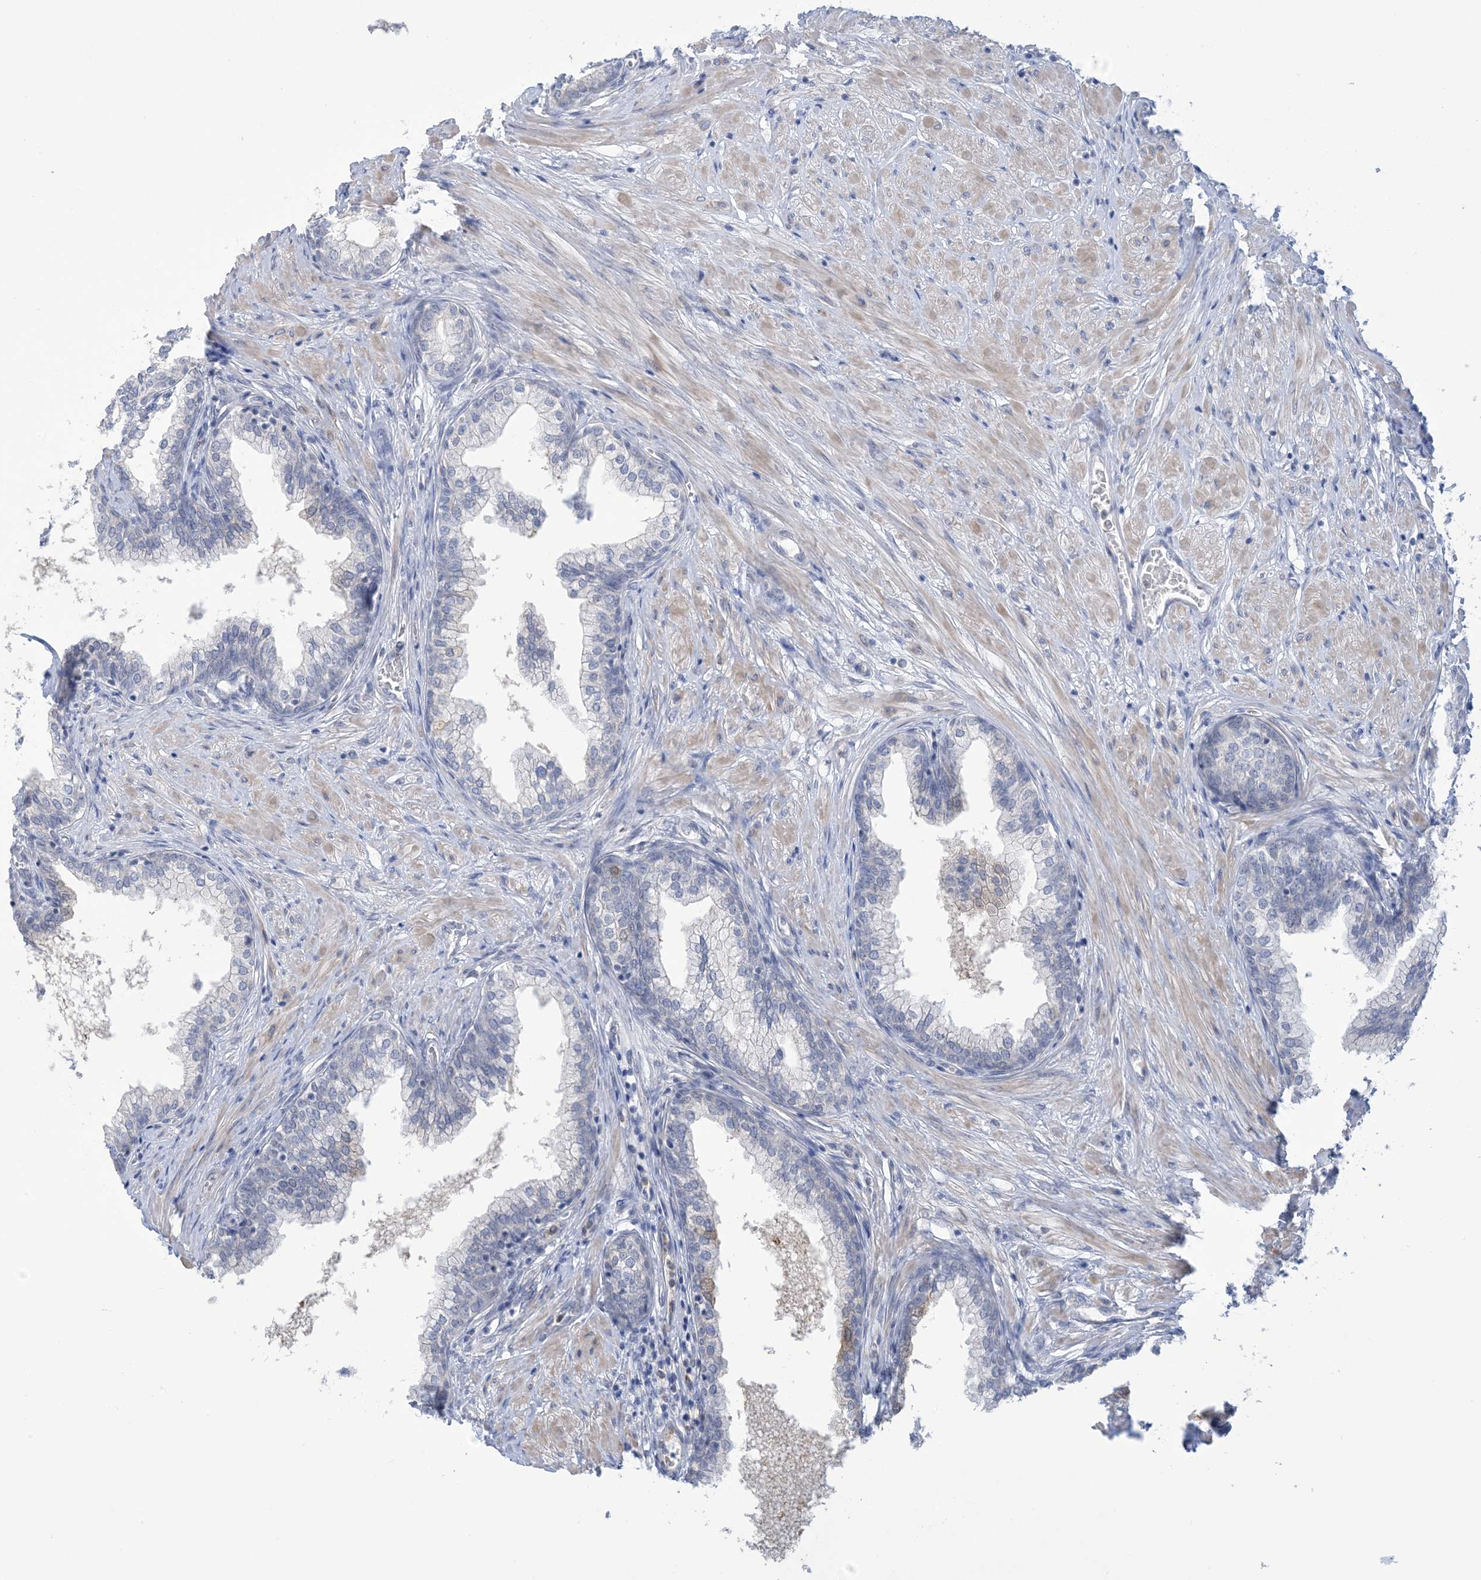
{"staining": {"intensity": "negative", "quantity": "none", "location": "none"}, "tissue": "prostate", "cell_type": "Glandular cells", "image_type": "normal", "snomed": [{"axis": "morphology", "description": "Normal tissue, NOS"}, {"axis": "morphology", "description": "Urothelial carcinoma, Low grade"}, {"axis": "topography", "description": "Urinary bladder"}, {"axis": "topography", "description": "Prostate"}], "caption": "This is an immunohistochemistry micrograph of unremarkable prostate. There is no expression in glandular cells.", "gene": "TTYH1", "patient": {"sex": "male", "age": 60}}